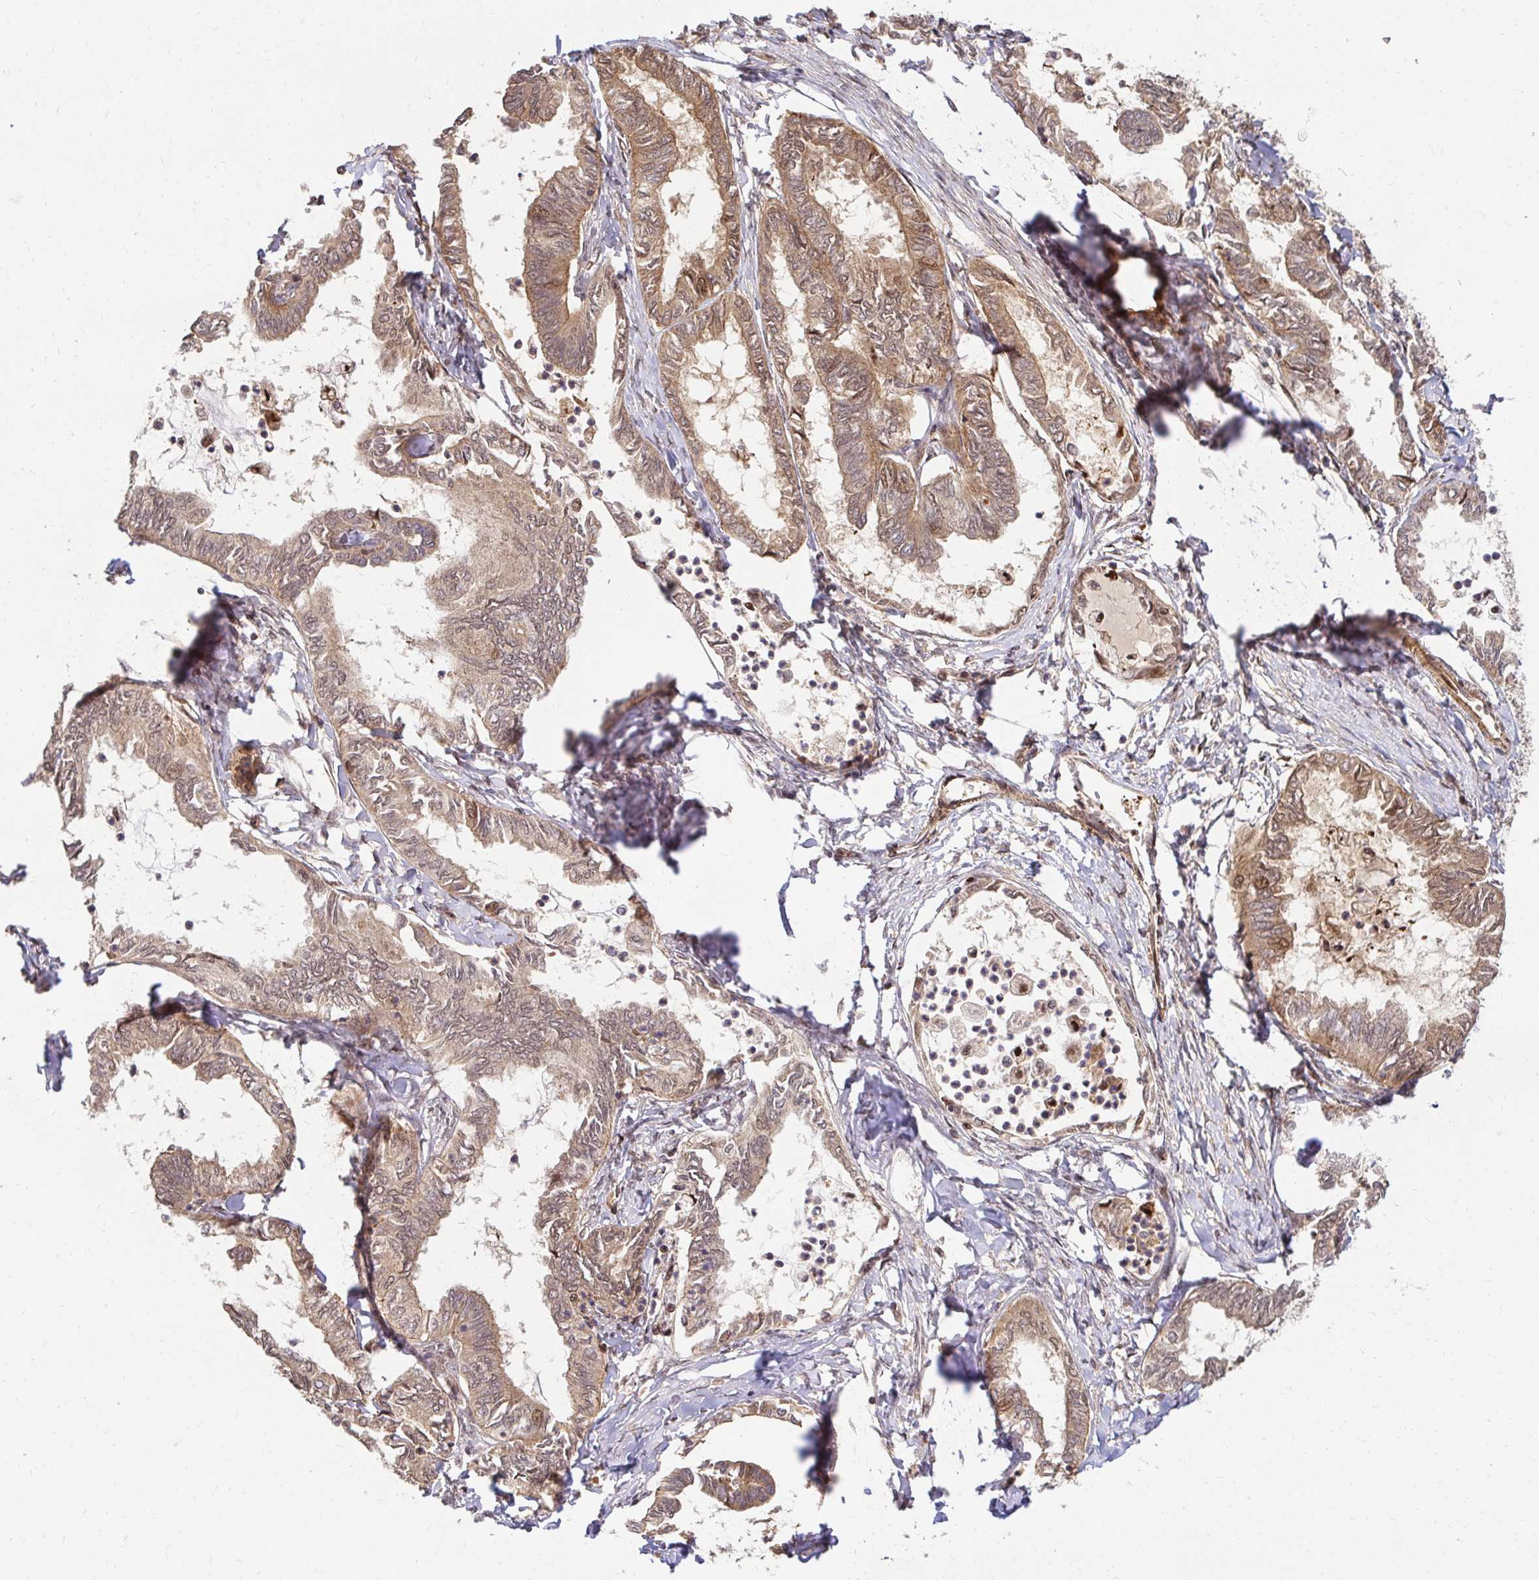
{"staining": {"intensity": "weak", "quantity": "25%-75%", "location": "cytoplasmic/membranous"}, "tissue": "ovarian cancer", "cell_type": "Tumor cells", "image_type": "cancer", "snomed": [{"axis": "morphology", "description": "Carcinoma, endometroid"}, {"axis": "topography", "description": "Ovary"}], "caption": "Protein expression analysis of ovarian endometroid carcinoma exhibits weak cytoplasmic/membranous staining in approximately 25%-75% of tumor cells.", "gene": "PSMA4", "patient": {"sex": "female", "age": 70}}